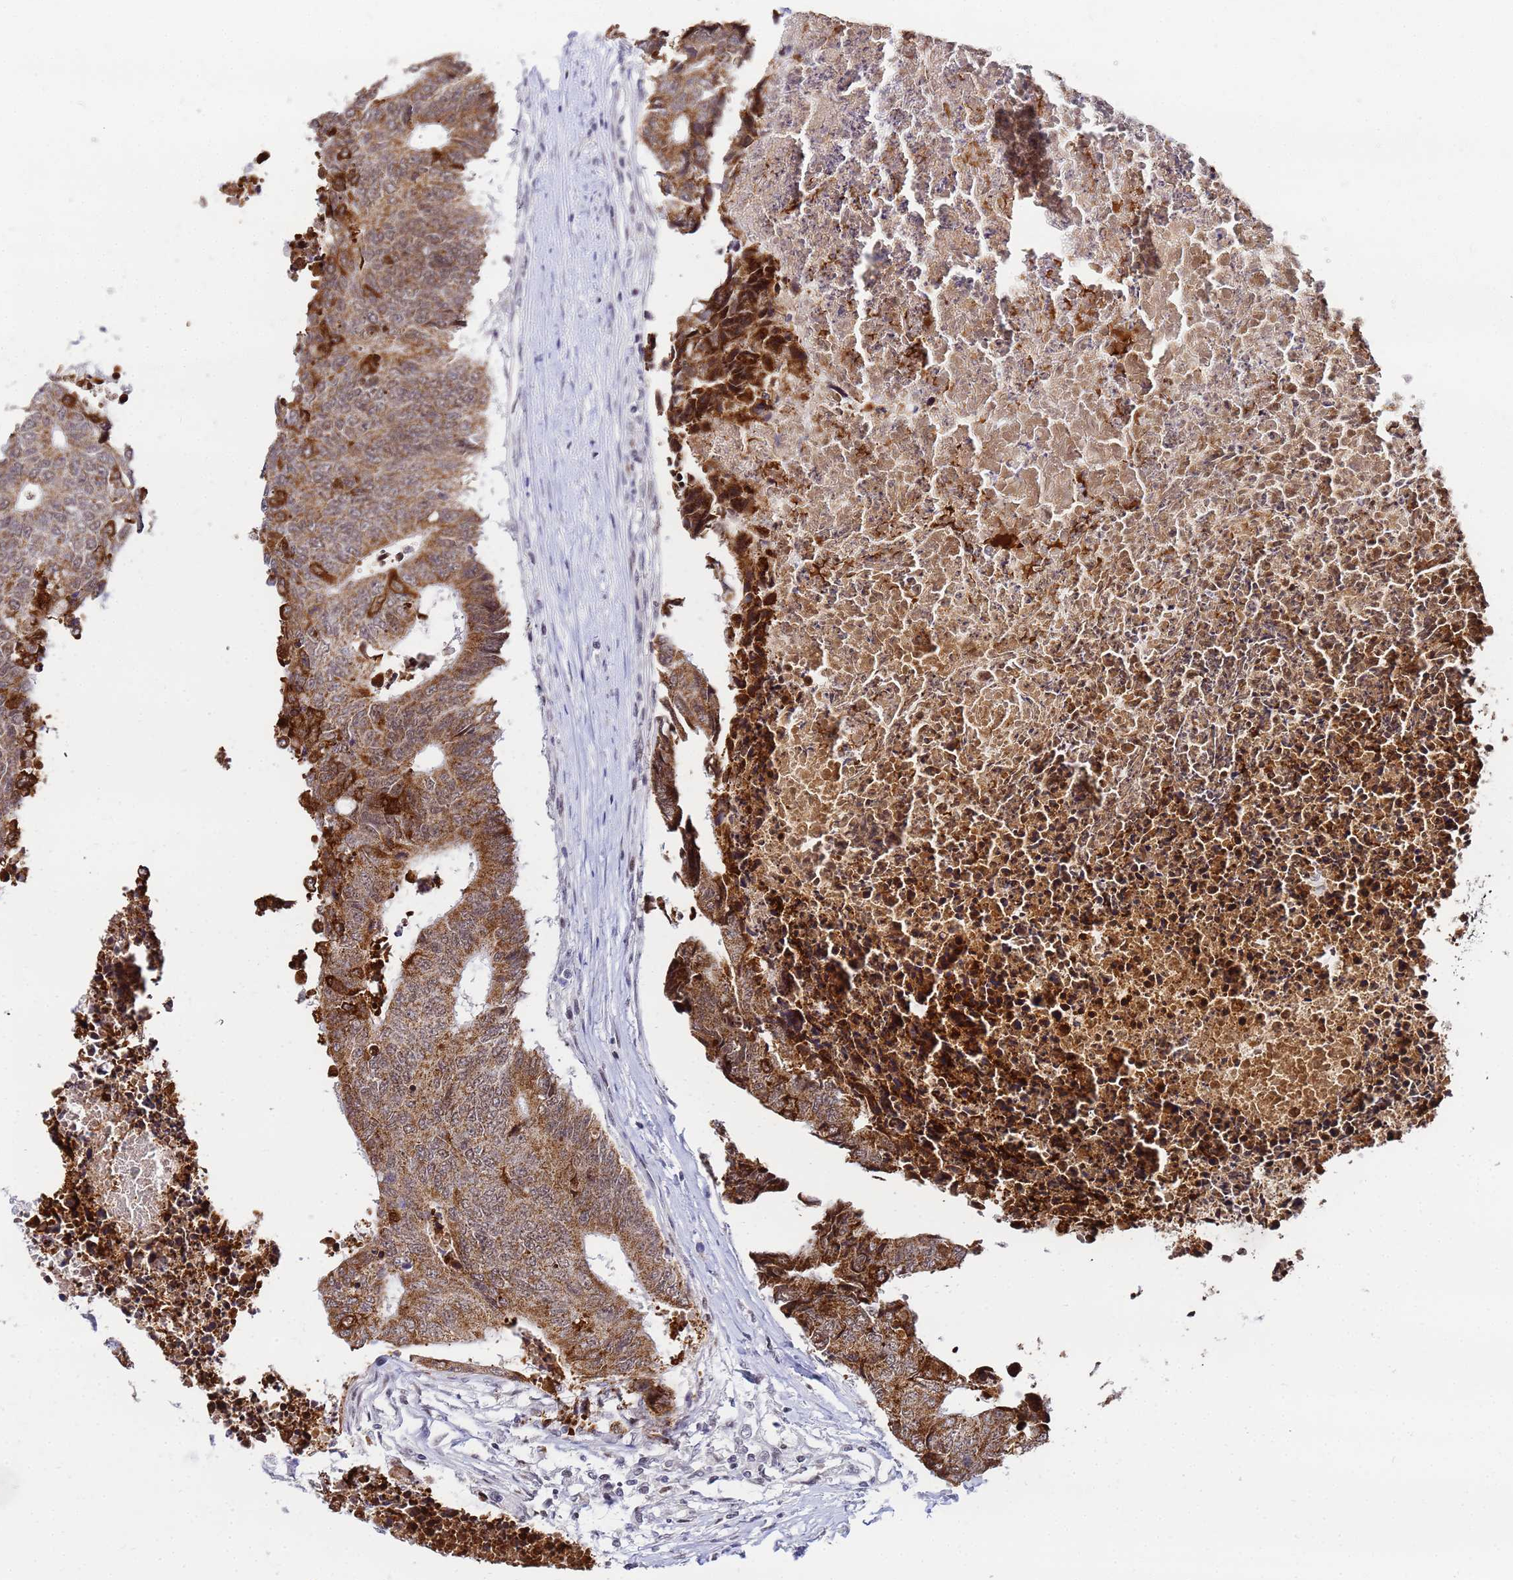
{"staining": {"intensity": "moderate", "quantity": ">75%", "location": "cytoplasmic/membranous"}, "tissue": "colorectal cancer", "cell_type": "Tumor cells", "image_type": "cancer", "snomed": [{"axis": "morphology", "description": "Adenocarcinoma, NOS"}, {"axis": "topography", "description": "Rectum"}], "caption": "Brown immunohistochemical staining in colorectal cancer (adenocarcinoma) demonstrates moderate cytoplasmic/membranous expression in approximately >75% of tumor cells.", "gene": "CKMT1A", "patient": {"sex": "male", "age": 84}}